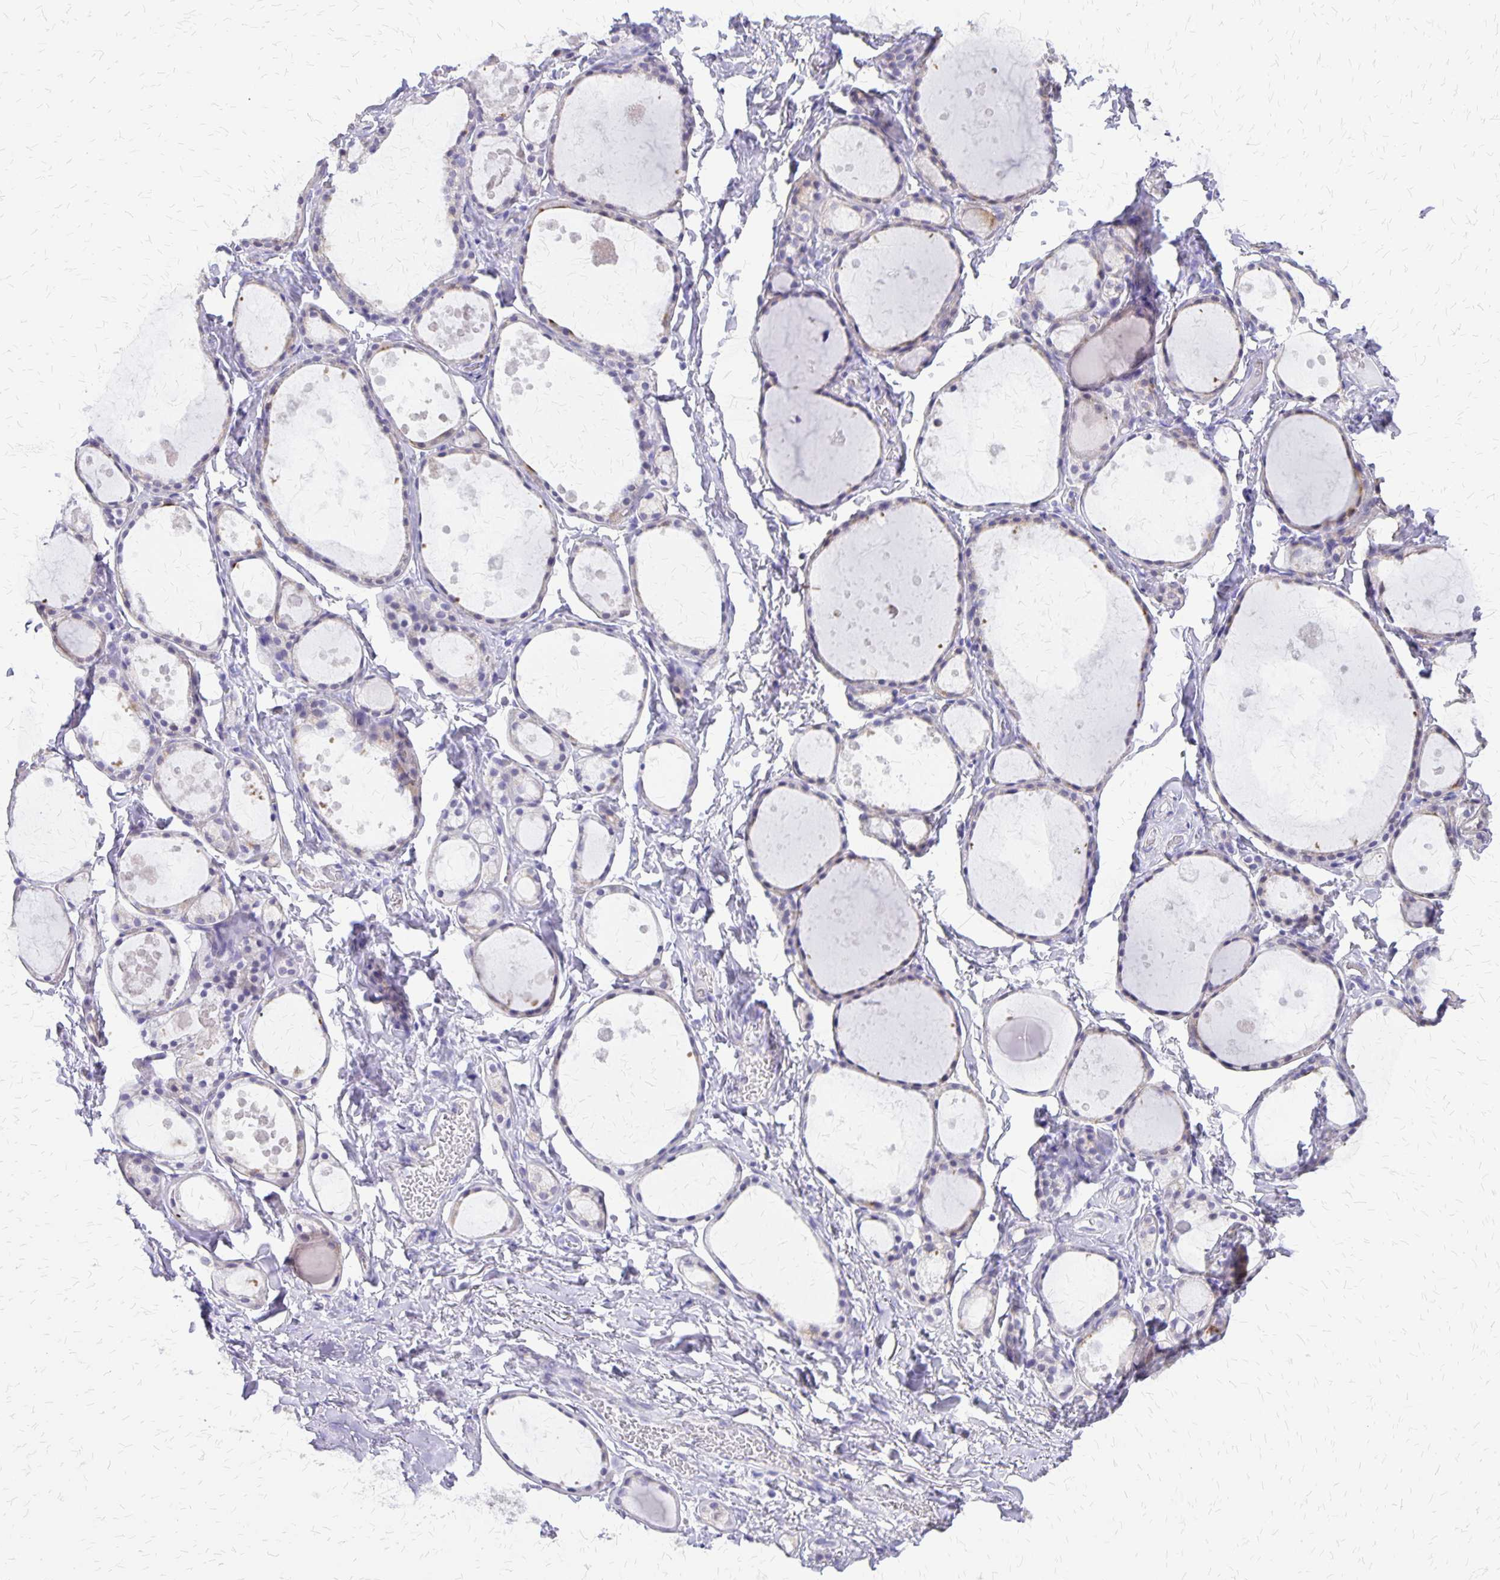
{"staining": {"intensity": "negative", "quantity": "none", "location": "none"}, "tissue": "thyroid gland", "cell_type": "Glandular cells", "image_type": "normal", "snomed": [{"axis": "morphology", "description": "Normal tissue, NOS"}, {"axis": "topography", "description": "Thyroid gland"}], "caption": "This is an IHC micrograph of unremarkable thyroid gland. There is no staining in glandular cells.", "gene": "SI", "patient": {"sex": "male", "age": 68}}